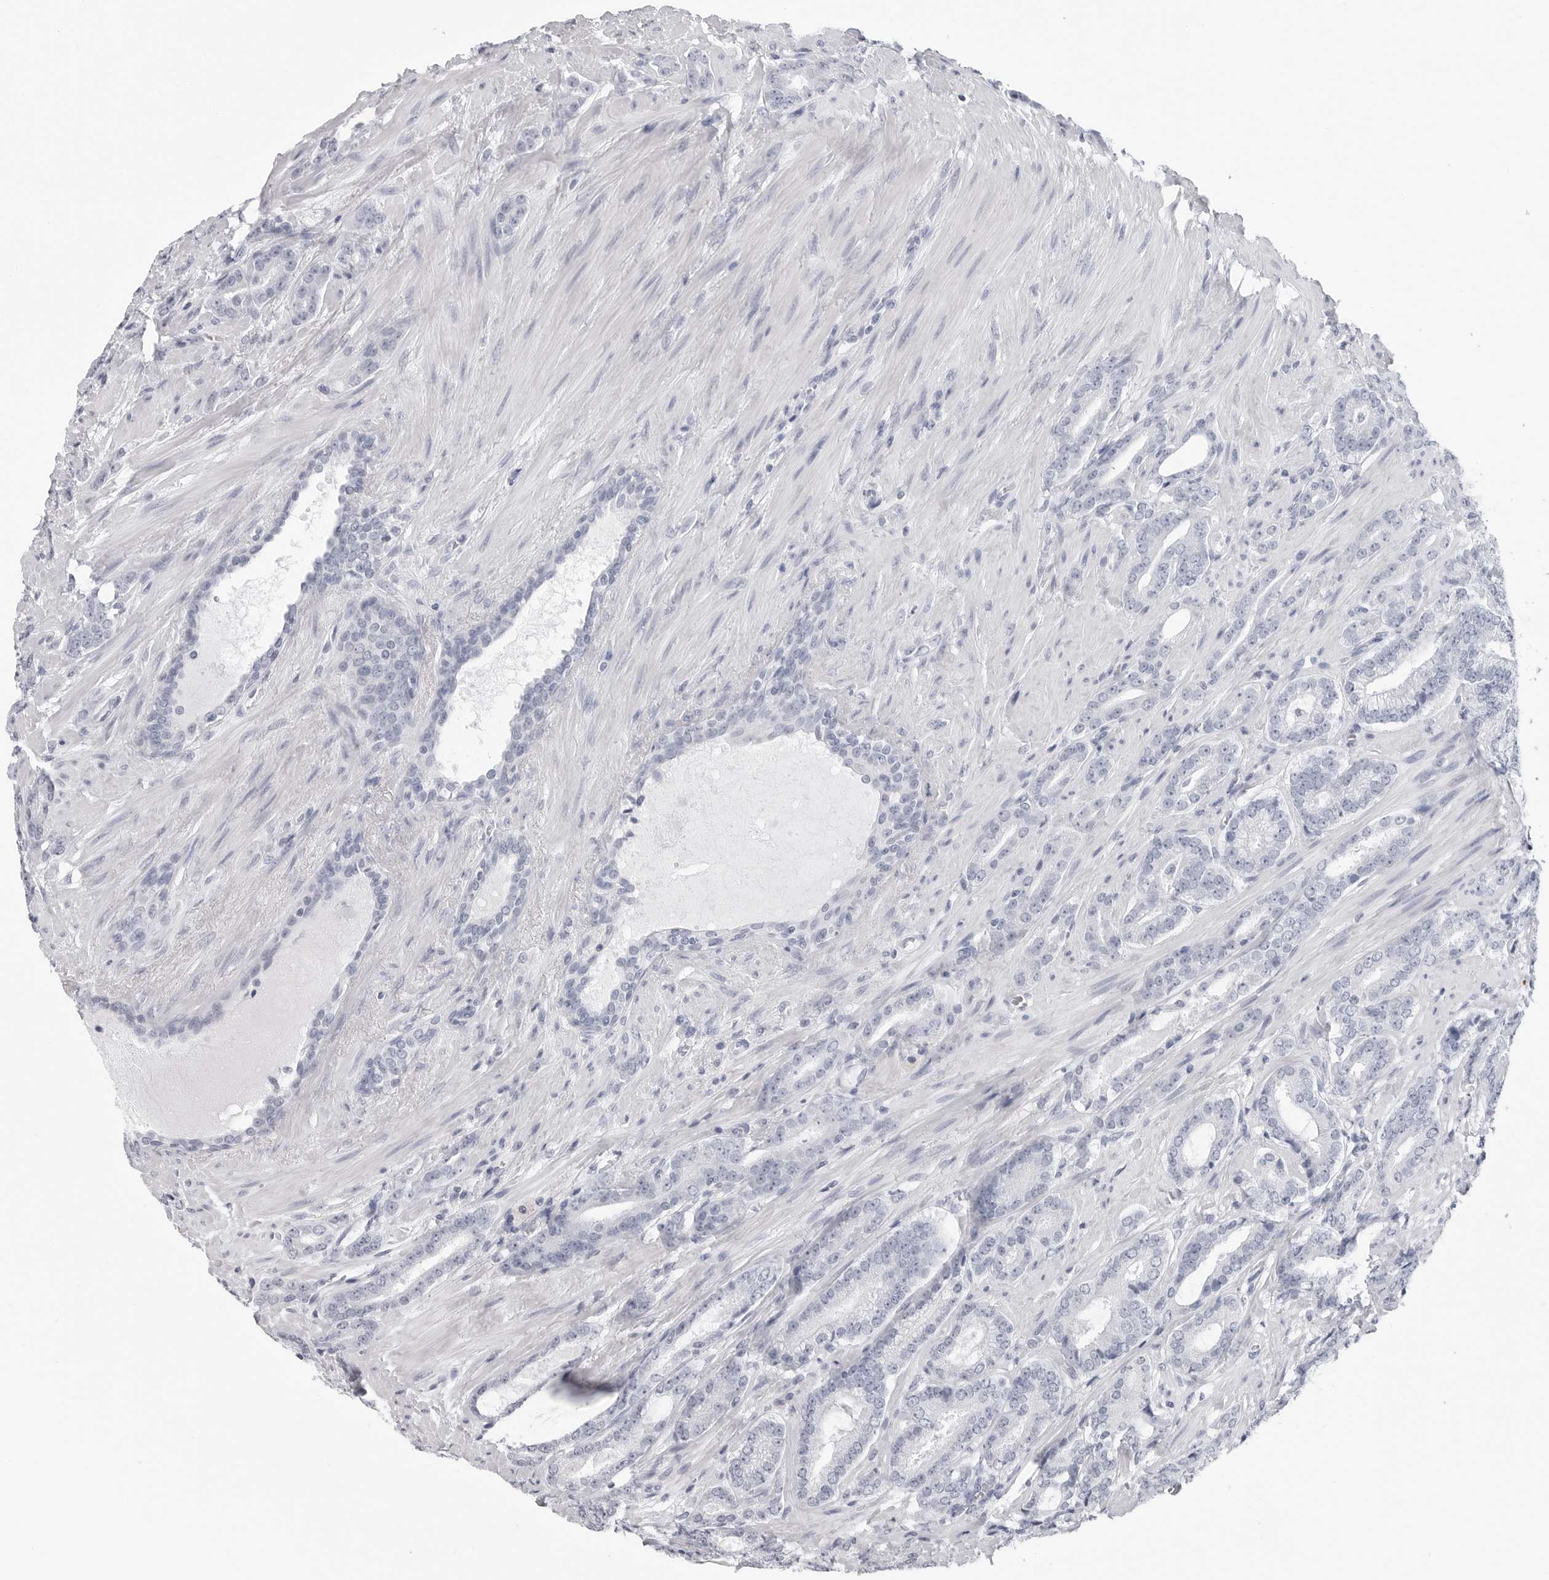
{"staining": {"intensity": "negative", "quantity": "none", "location": "none"}, "tissue": "prostate cancer", "cell_type": "Tumor cells", "image_type": "cancer", "snomed": [{"axis": "morphology", "description": "Adenocarcinoma, High grade"}, {"axis": "topography", "description": "Prostate"}], "caption": "IHC micrograph of prostate adenocarcinoma (high-grade) stained for a protein (brown), which shows no expression in tumor cells.", "gene": "CSH1", "patient": {"sex": "male", "age": 73}}